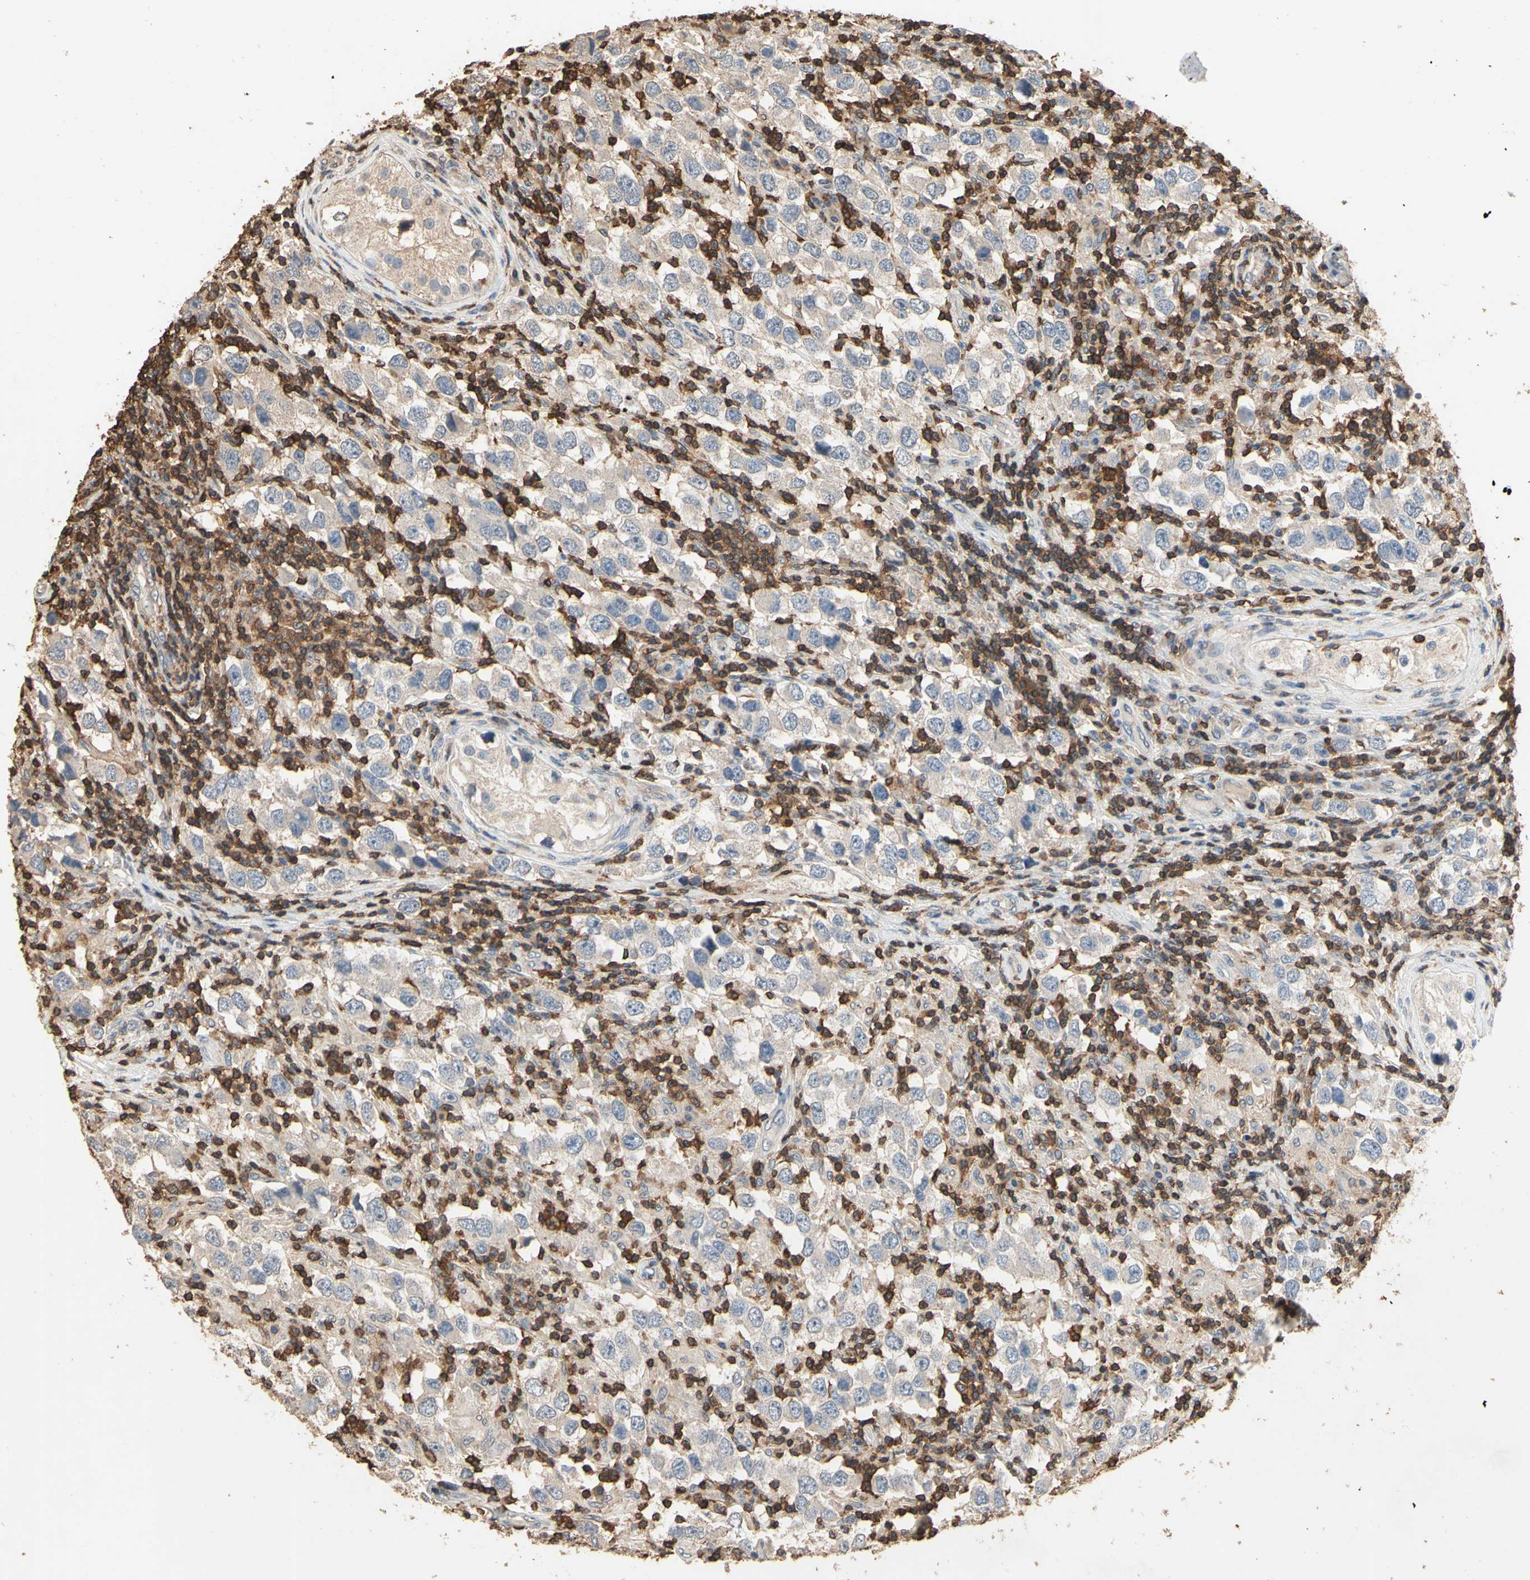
{"staining": {"intensity": "negative", "quantity": "none", "location": "none"}, "tissue": "testis cancer", "cell_type": "Tumor cells", "image_type": "cancer", "snomed": [{"axis": "morphology", "description": "Carcinoma, Embryonal, NOS"}, {"axis": "topography", "description": "Testis"}], "caption": "High magnification brightfield microscopy of testis embryonal carcinoma stained with DAB (brown) and counterstained with hematoxylin (blue): tumor cells show no significant positivity.", "gene": "MAP3K10", "patient": {"sex": "male", "age": 21}}